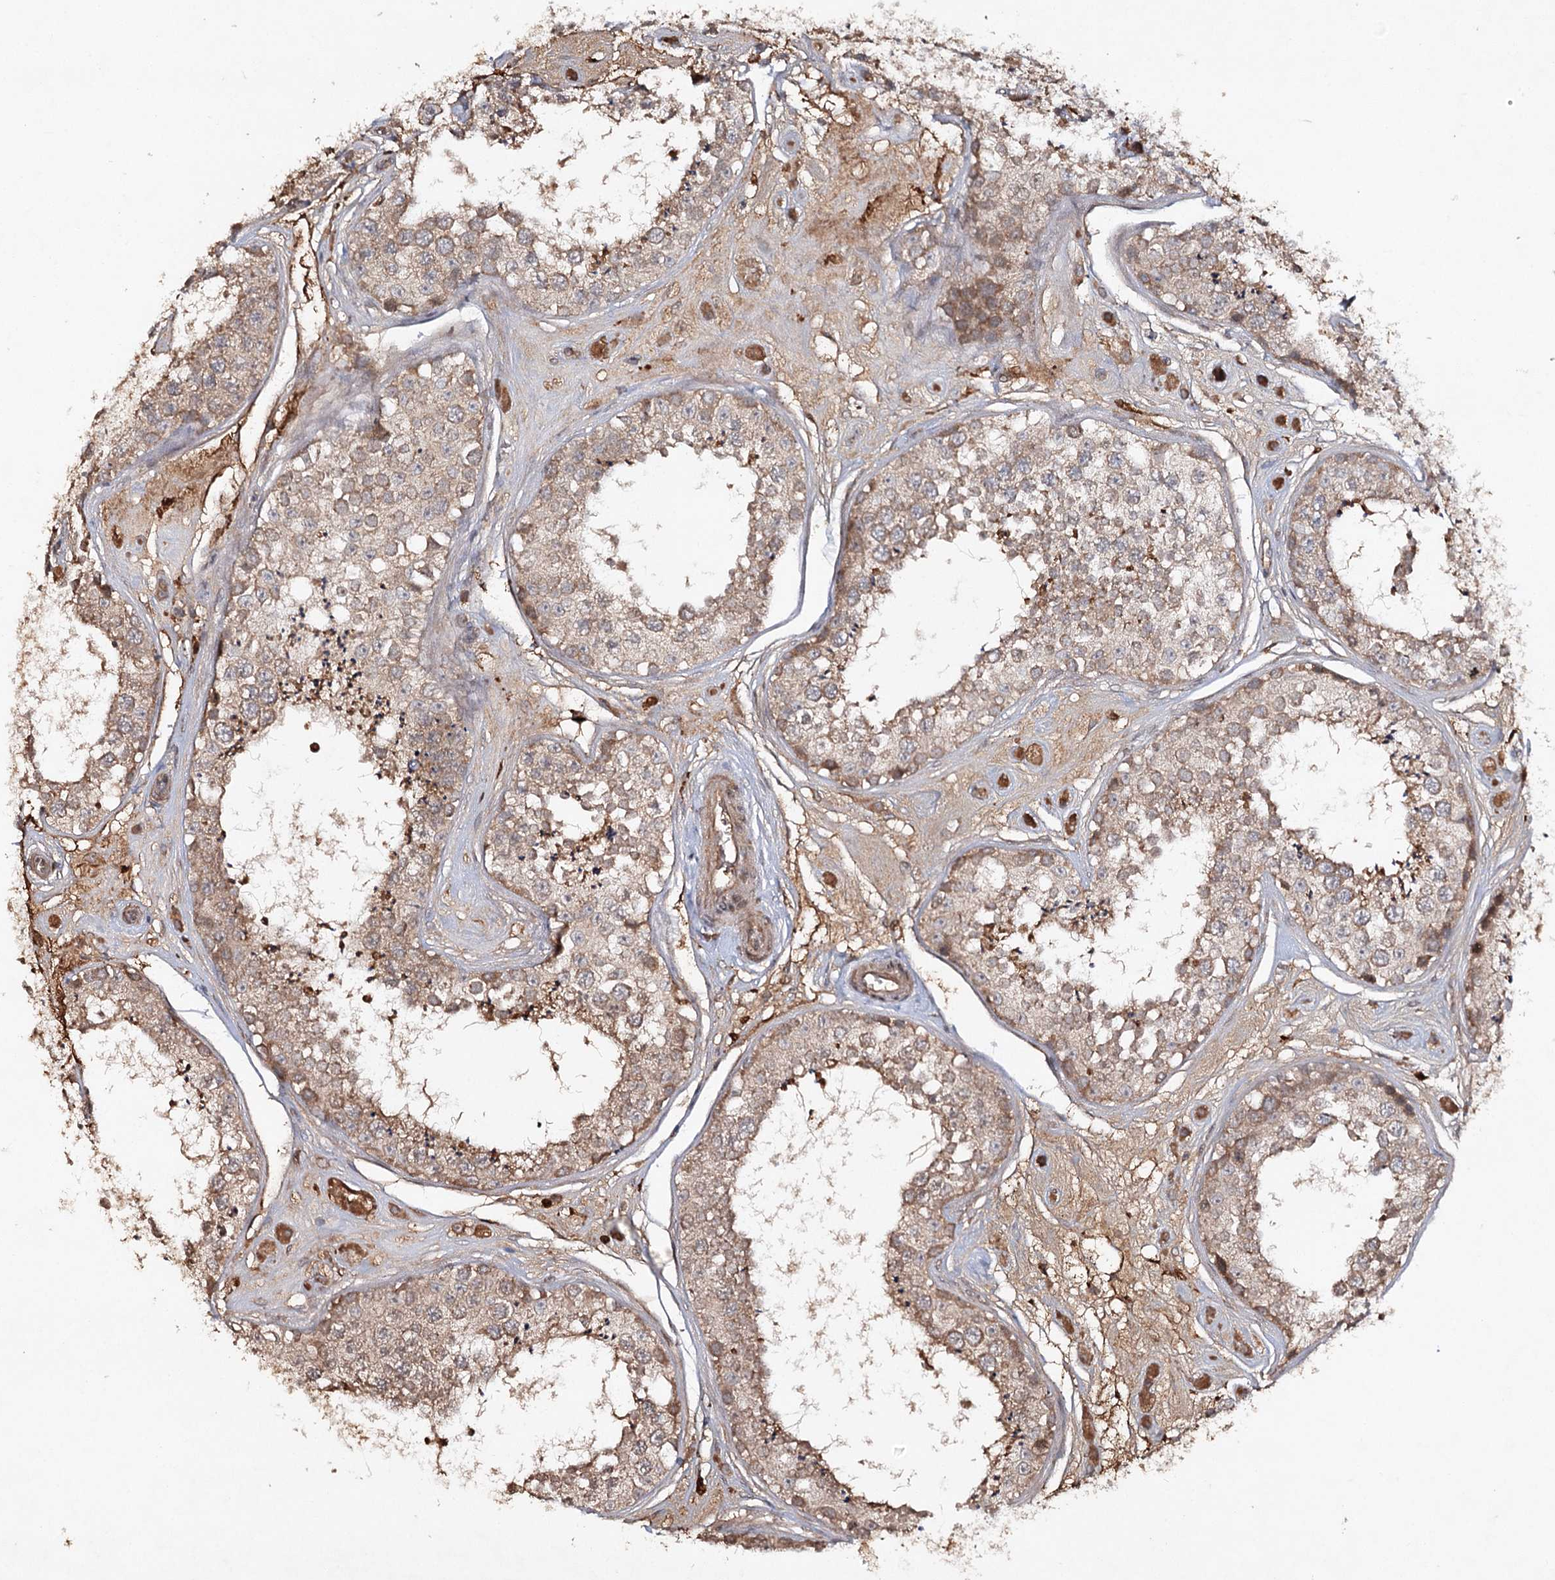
{"staining": {"intensity": "moderate", "quantity": "25%-75%", "location": "cytoplasmic/membranous"}, "tissue": "testis", "cell_type": "Cells in seminiferous ducts", "image_type": "normal", "snomed": [{"axis": "morphology", "description": "Normal tissue, NOS"}, {"axis": "topography", "description": "Testis"}], "caption": "Cells in seminiferous ducts reveal moderate cytoplasmic/membranous staining in about 25%-75% of cells in unremarkable testis.", "gene": "CYP2B6", "patient": {"sex": "male", "age": 25}}